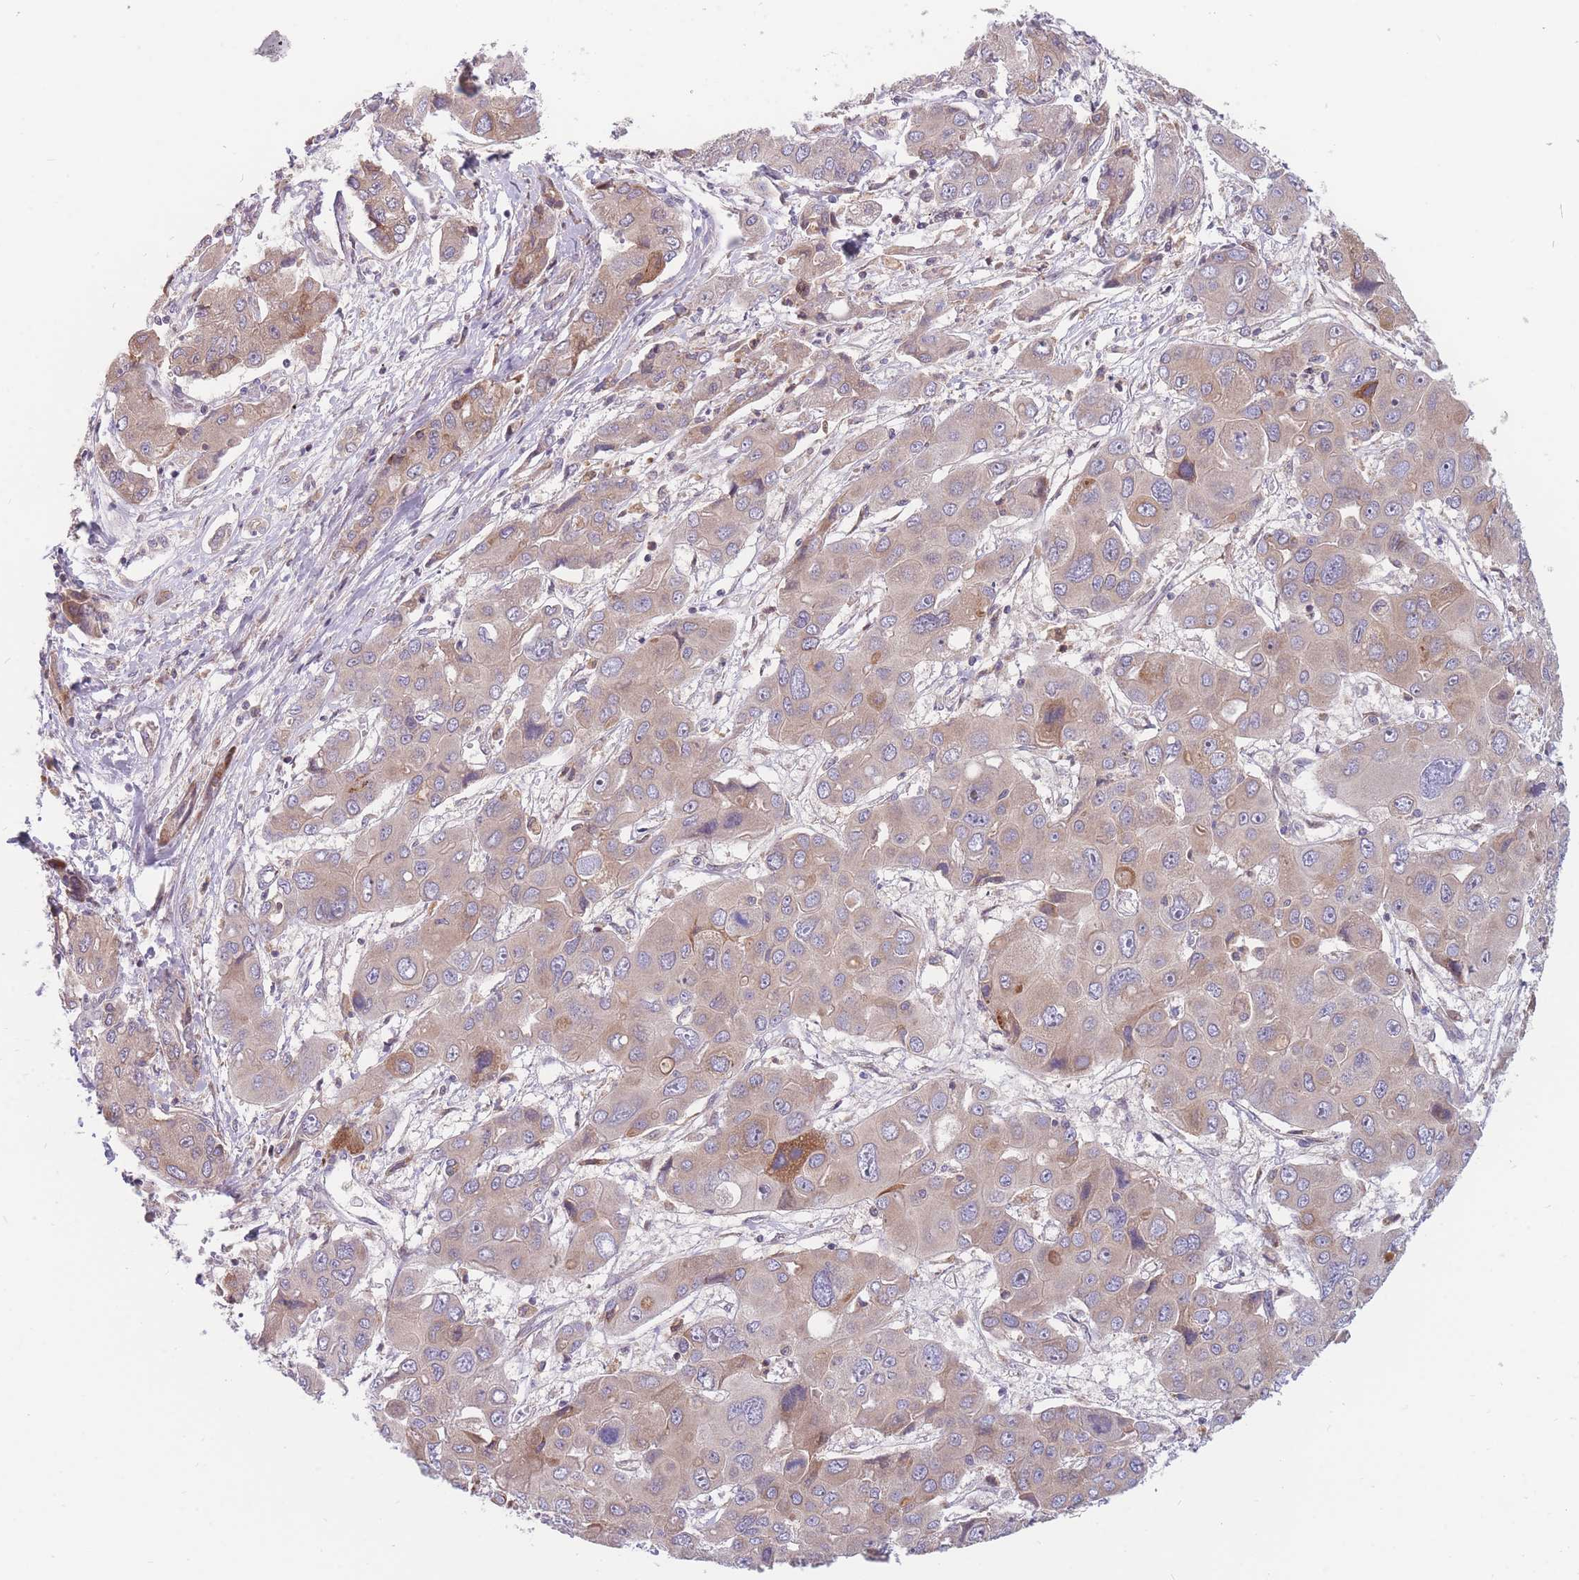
{"staining": {"intensity": "weak", "quantity": "25%-75%", "location": "cytoplasmic/membranous"}, "tissue": "liver cancer", "cell_type": "Tumor cells", "image_type": "cancer", "snomed": [{"axis": "morphology", "description": "Cholangiocarcinoma"}, {"axis": "topography", "description": "Liver"}], "caption": "The photomicrograph shows staining of cholangiocarcinoma (liver), revealing weak cytoplasmic/membranous protein expression (brown color) within tumor cells.", "gene": "TMEM131L", "patient": {"sex": "male", "age": 67}}